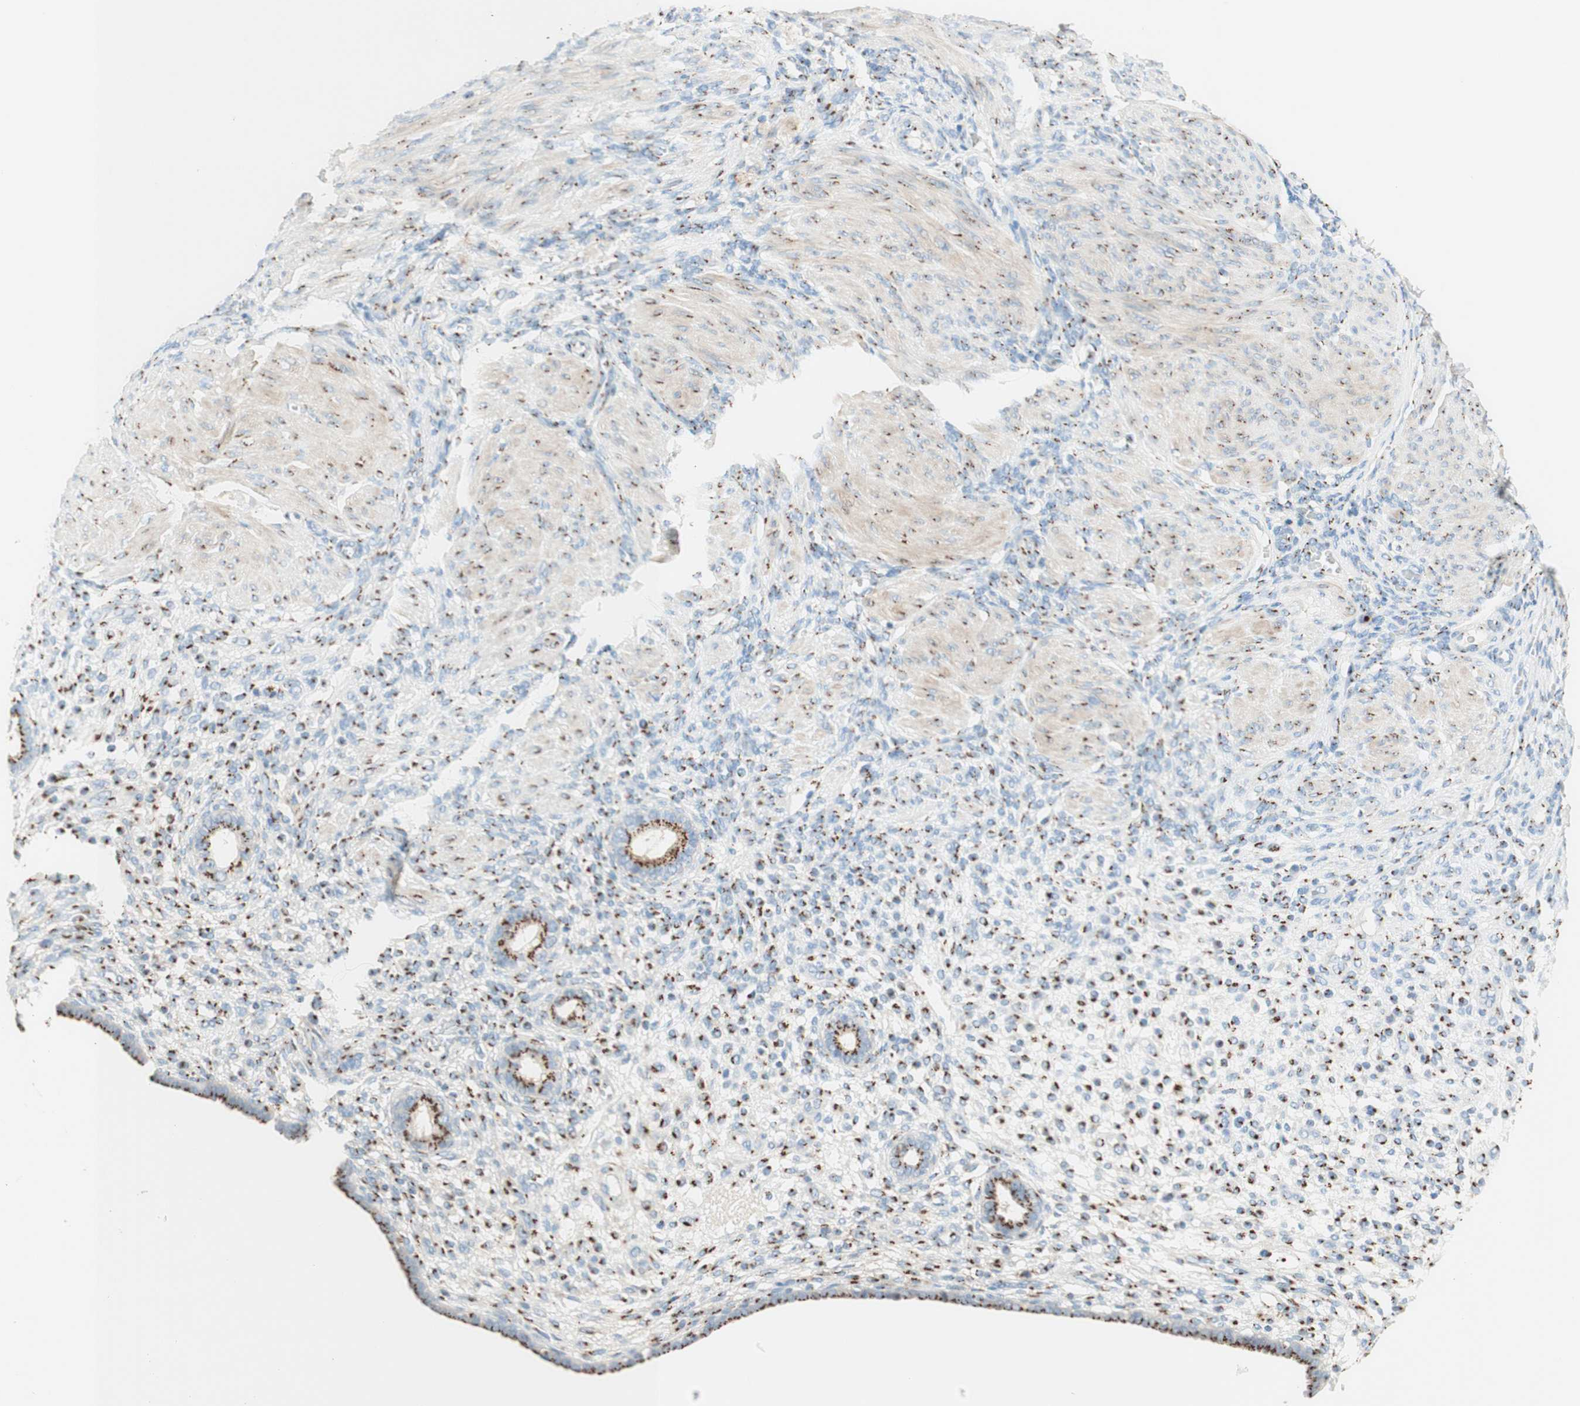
{"staining": {"intensity": "strong", "quantity": "25%-75%", "location": "cytoplasmic/membranous"}, "tissue": "endometrium", "cell_type": "Cells in endometrial stroma", "image_type": "normal", "snomed": [{"axis": "morphology", "description": "Normal tissue, NOS"}, {"axis": "topography", "description": "Endometrium"}], "caption": "Protein analysis of normal endometrium demonstrates strong cytoplasmic/membranous expression in about 25%-75% of cells in endometrial stroma. Using DAB (3,3'-diaminobenzidine) (brown) and hematoxylin (blue) stains, captured at high magnification using brightfield microscopy.", "gene": "GOLGB1", "patient": {"sex": "female", "age": 72}}